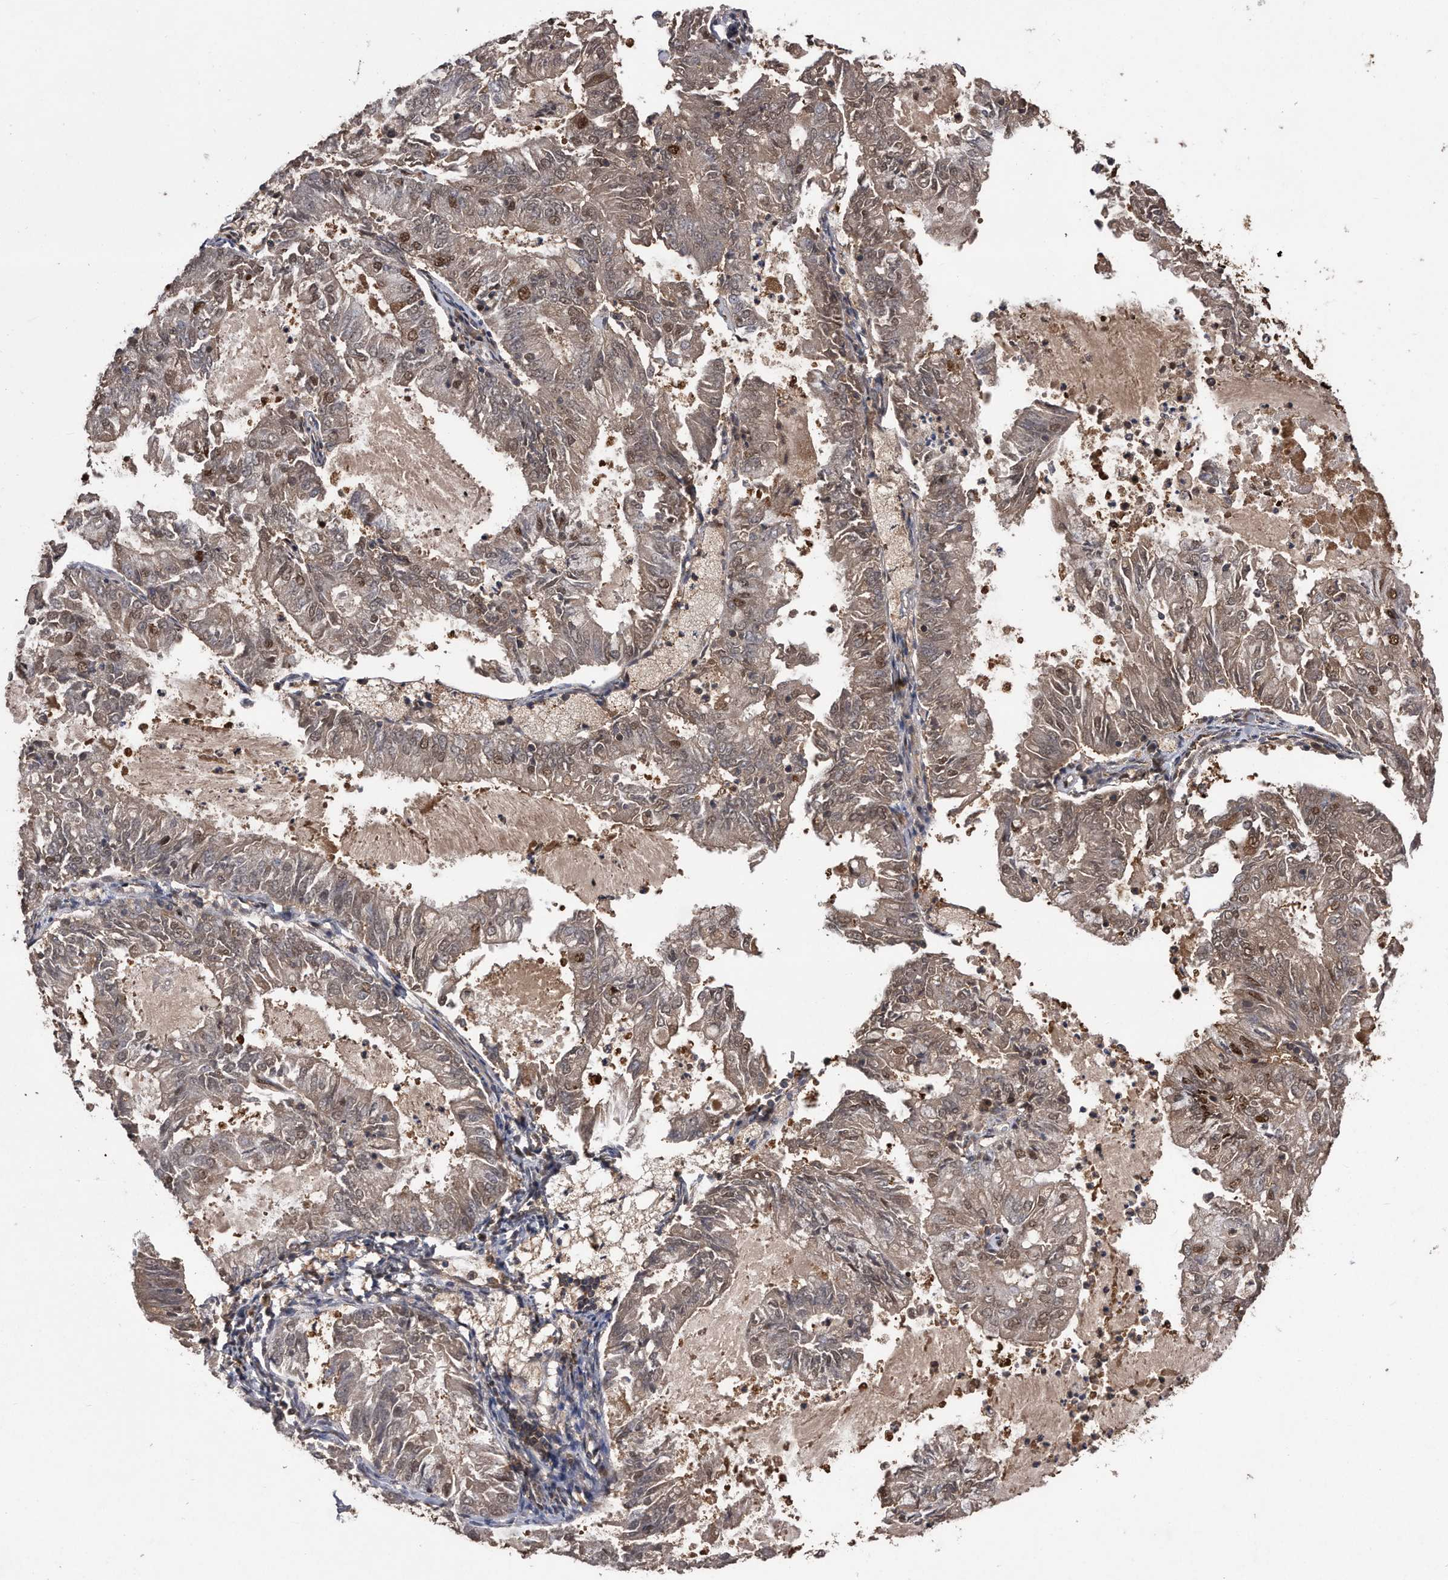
{"staining": {"intensity": "moderate", "quantity": "<25%", "location": "cytoplasmic/membranous,nuclear"}, "tissue": "endometrial cancer", "cell_type": "Tumor cells", "image_type": "cancer", "snomed": [{"axis": "morphology", "description": "Adenocarcinoma, NOS"}, {"axis": "topography", "description": "Endometrium"}], "caption": "The photomicrograph exhibits immunohistochemical staining of endometrial cancer. There is moderate cytoplasmic/membranous and nuclear staining is seen in approximately <25% of tumor cells. (brown staining indicates protein expression, while blue staining denotes nuclei).", "gene": "RAD23B", "patient": {"sex": "female", "age": 57}}